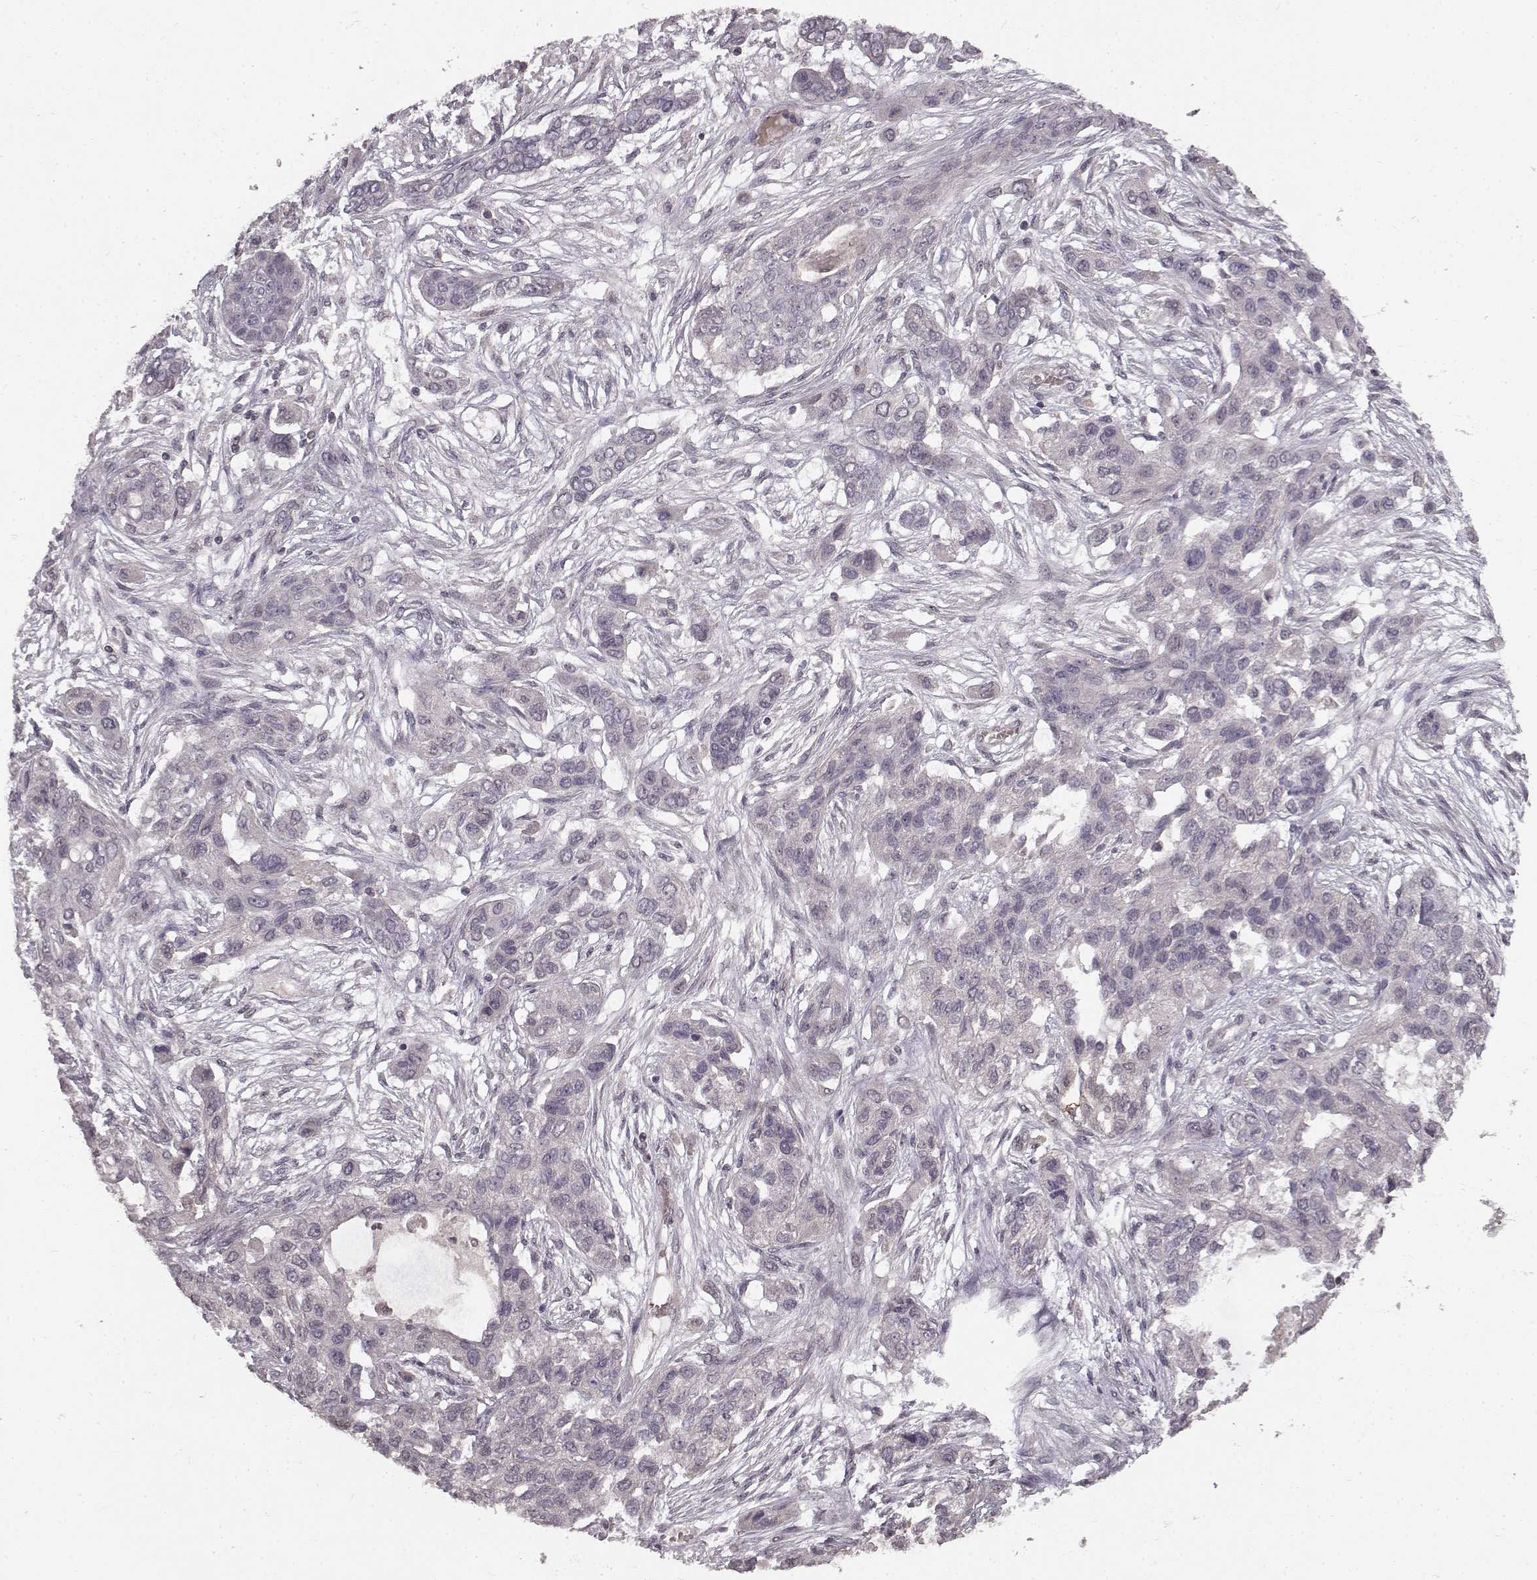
{"staining": {"intensity": "negative", "quantity": "none", "location": "none"}, "tissue": "lung cancer", "cell_type": "Tumor cells", "image_type": "cancer", "snomed": [{"axis": "morphology", "description": "Squamous cell carcinoma, NOS"}, {"axis": "topography", "description": "Lung"}], "caption": "The immunohistochemistry image has no significant expression in tumor cells of lung squamous cell carcinoma tissue.", "gene": "NTRK2", "patient": {"sex": "female", "age": 70}}